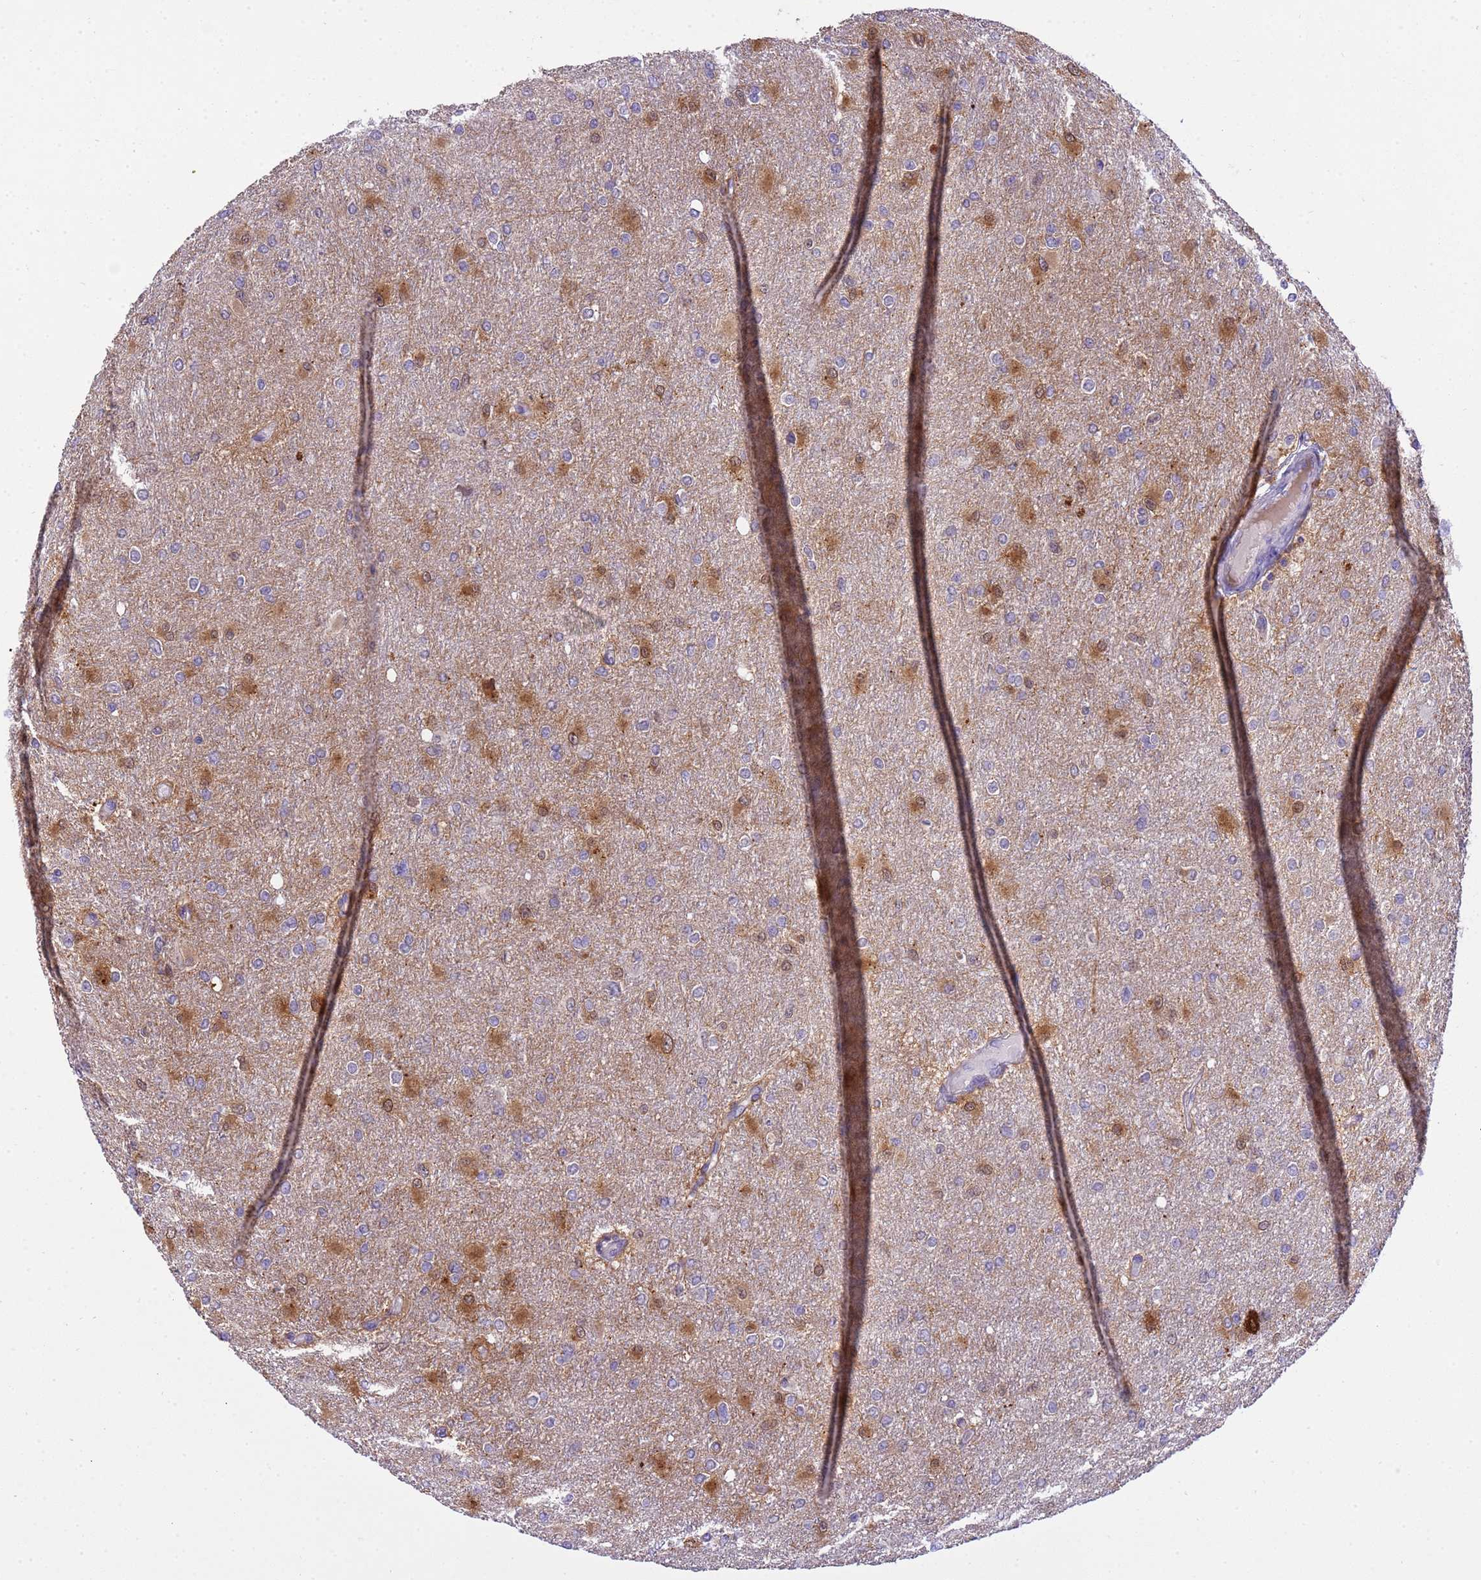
{"staining": {"intensity": "moderate", "quantity": "<25%", "location": "cytoplasmic/membranous,nuclear"}, "tissue": "glioma", "cell_type": "Tumor cells", "image_type": "cancer", "snomed": [{"axis": "morphology", "description": "Glioma, malignant, High grade"}, {"axis": "topography", "description": "Cerebral cortex"}], "caption": "A brown stain highlights moderate cytoplasmic/membranous and nuclear staining of a protein in human glioma tumor cells. The protein of interest is shown in brown color, while the nuclei are stained blue.", "gene": "PLCXD3", "patient": {"sex": "female", "age": 36}}